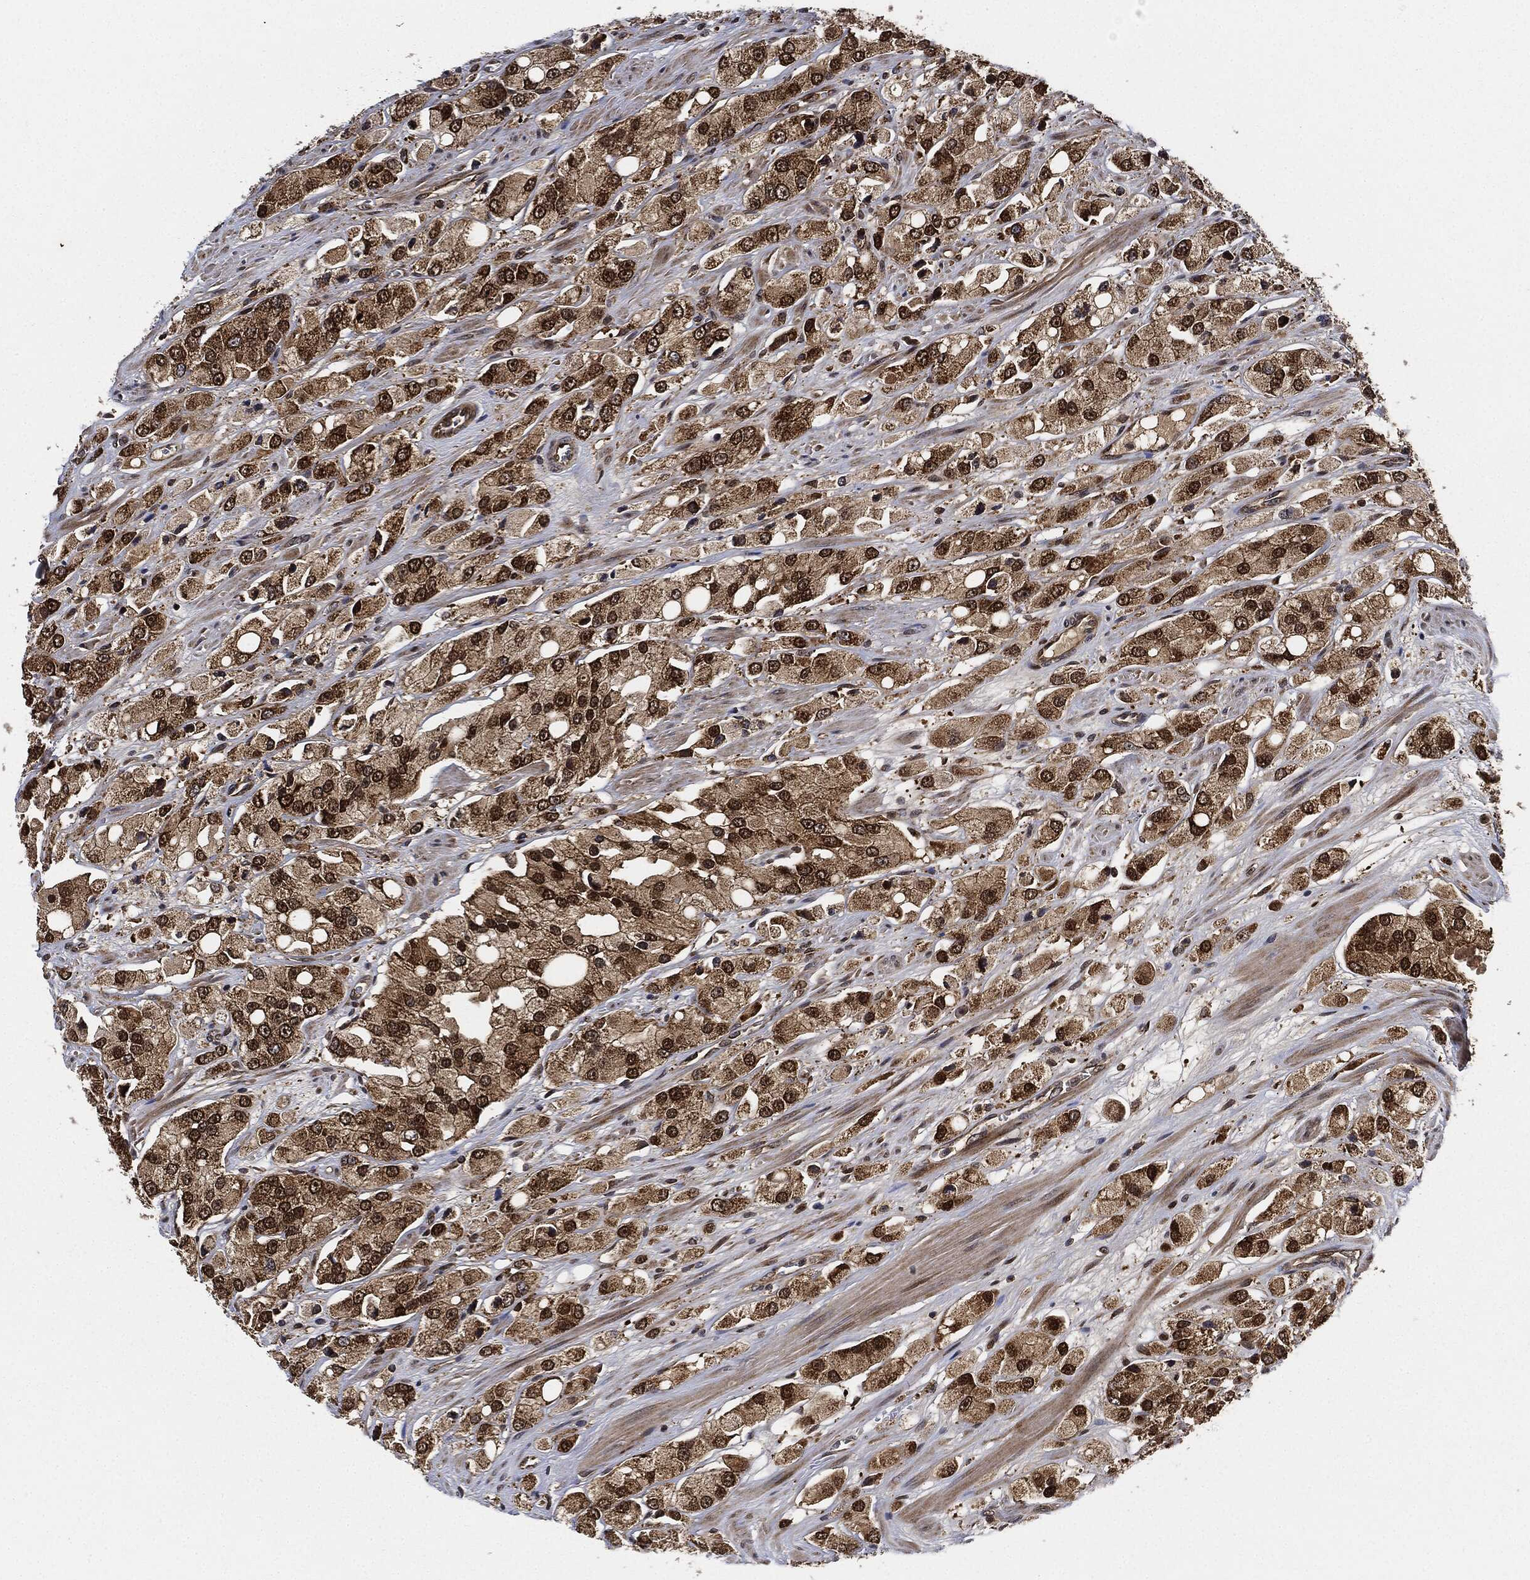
{"staining": {"intensity": "strong", "quantity": ">75%", "location": "cytoplasmic/membranous,nuclear"}, "tissue": "prostate cancer", "cell_type": "Tumor cells", "image_type": "cancer", "snomed": [{"axis": "morphology", "description": "Adenocarcinoma, NOS"}, {"axis": "topography", "description": "Prostate and seminal vesicle, NOS"}, {"axis": "topography", "description": "Prostate"}], "caption": "Immunohistochemical staining of prostate cancer (adenocarcinoma) demonstrates high levels of strong cytoplasmic/membranous and nuclear protein positivity in approximately >75% of tumor cells. (IHC, brightfield microscopy, high magnification).", "gene": "RNASEL", "patient": {"sex": "male", "age": 64}}